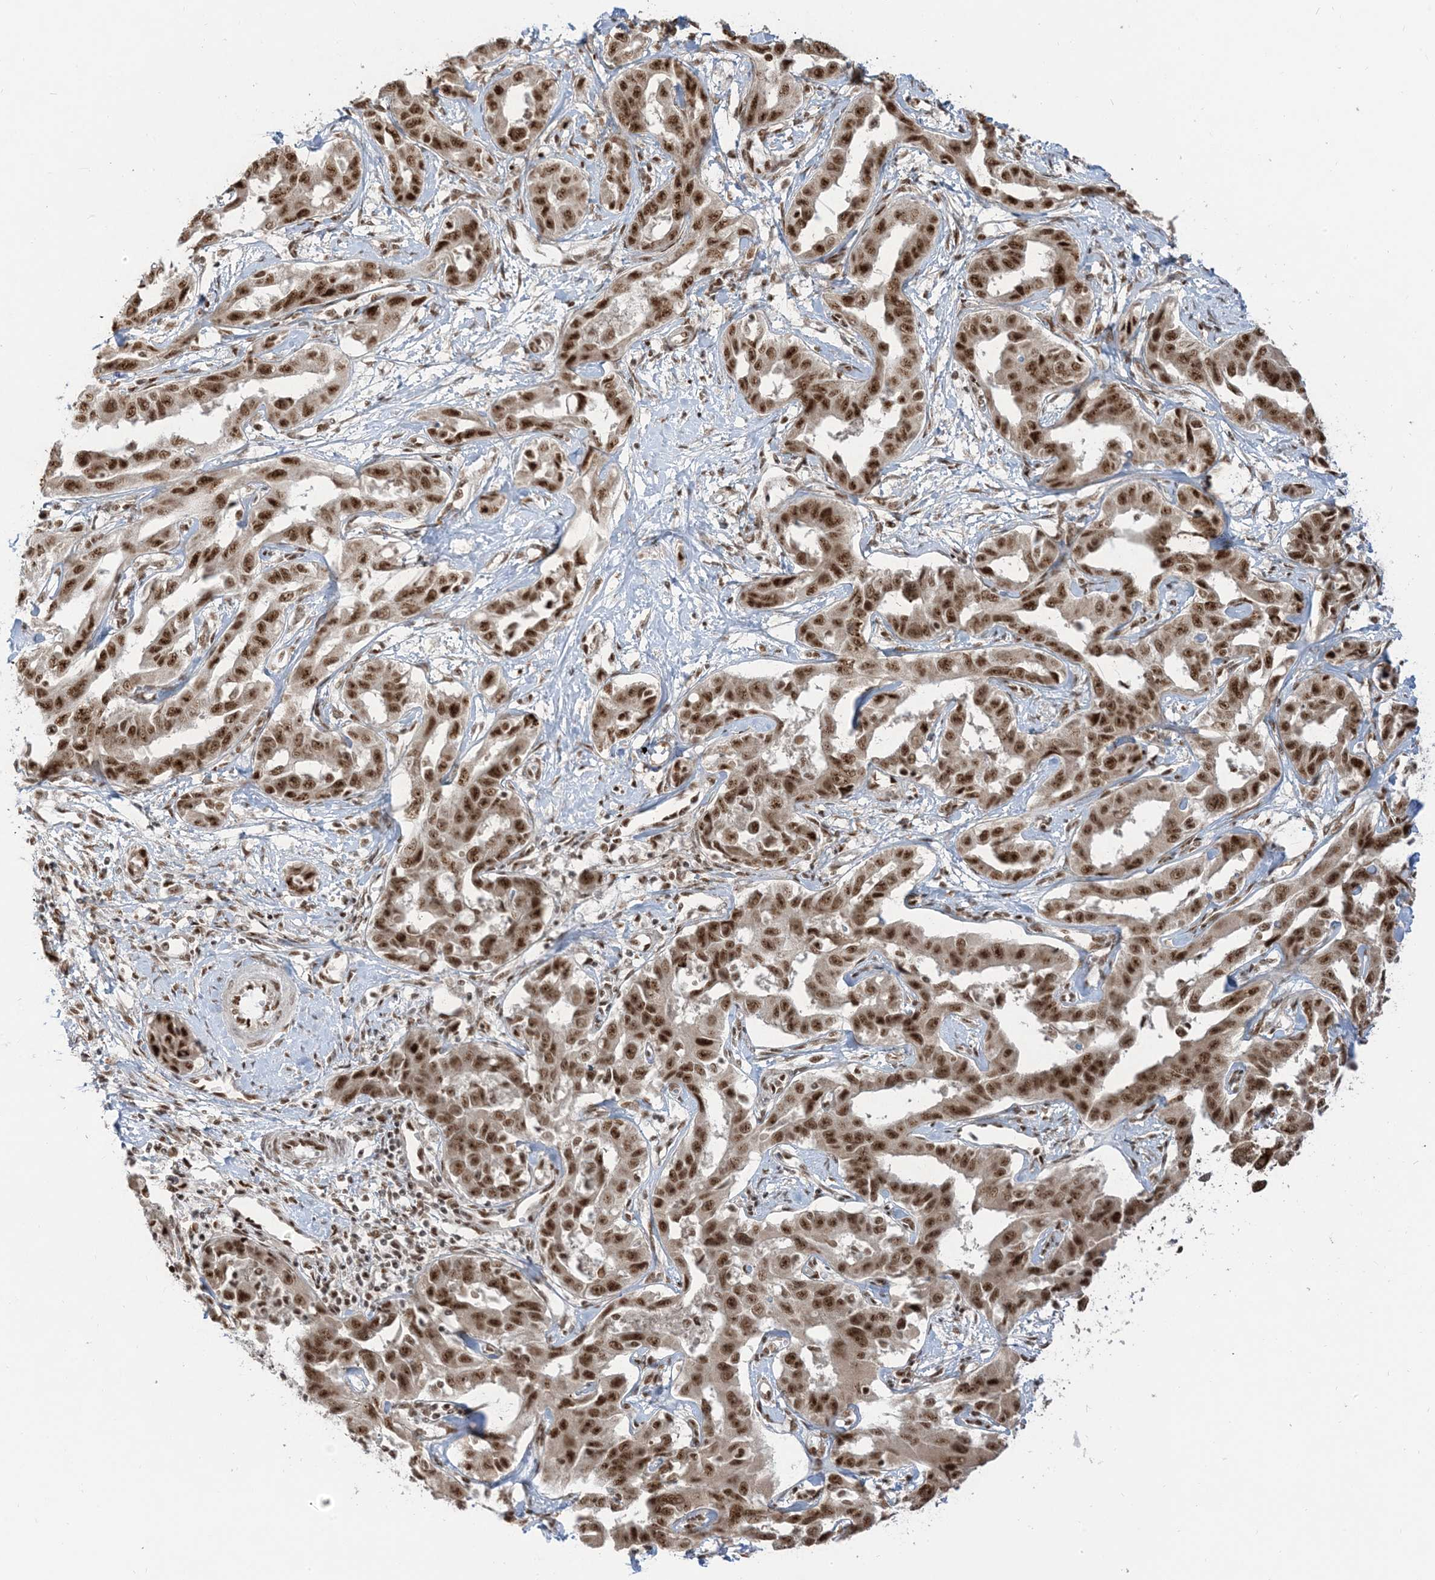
{"staining": {"intensity": "moderate", "quantity": ">75%", "location": "nuclear"}, "tissue": "liver cancer", "cell_type": "Tumor cells", "image_type": "cancer", "snomed": [{"axis": "morphology", "description": "Cholangiocarcinoma"}, {"axis": "topography", "description": "Liver"}], "caption": "Tumor cells reveal medium levels of moderate nuclear staining in about >75% of cells in human liver cancer. Using DAB (3,3'-diaminobenzidine) (brown) and hematoxylin (blue) stains, captured at high magnification using brightfield microscopy.", "gene": "ARGLU1", "patient": {"sex": "male", "age": 59}}